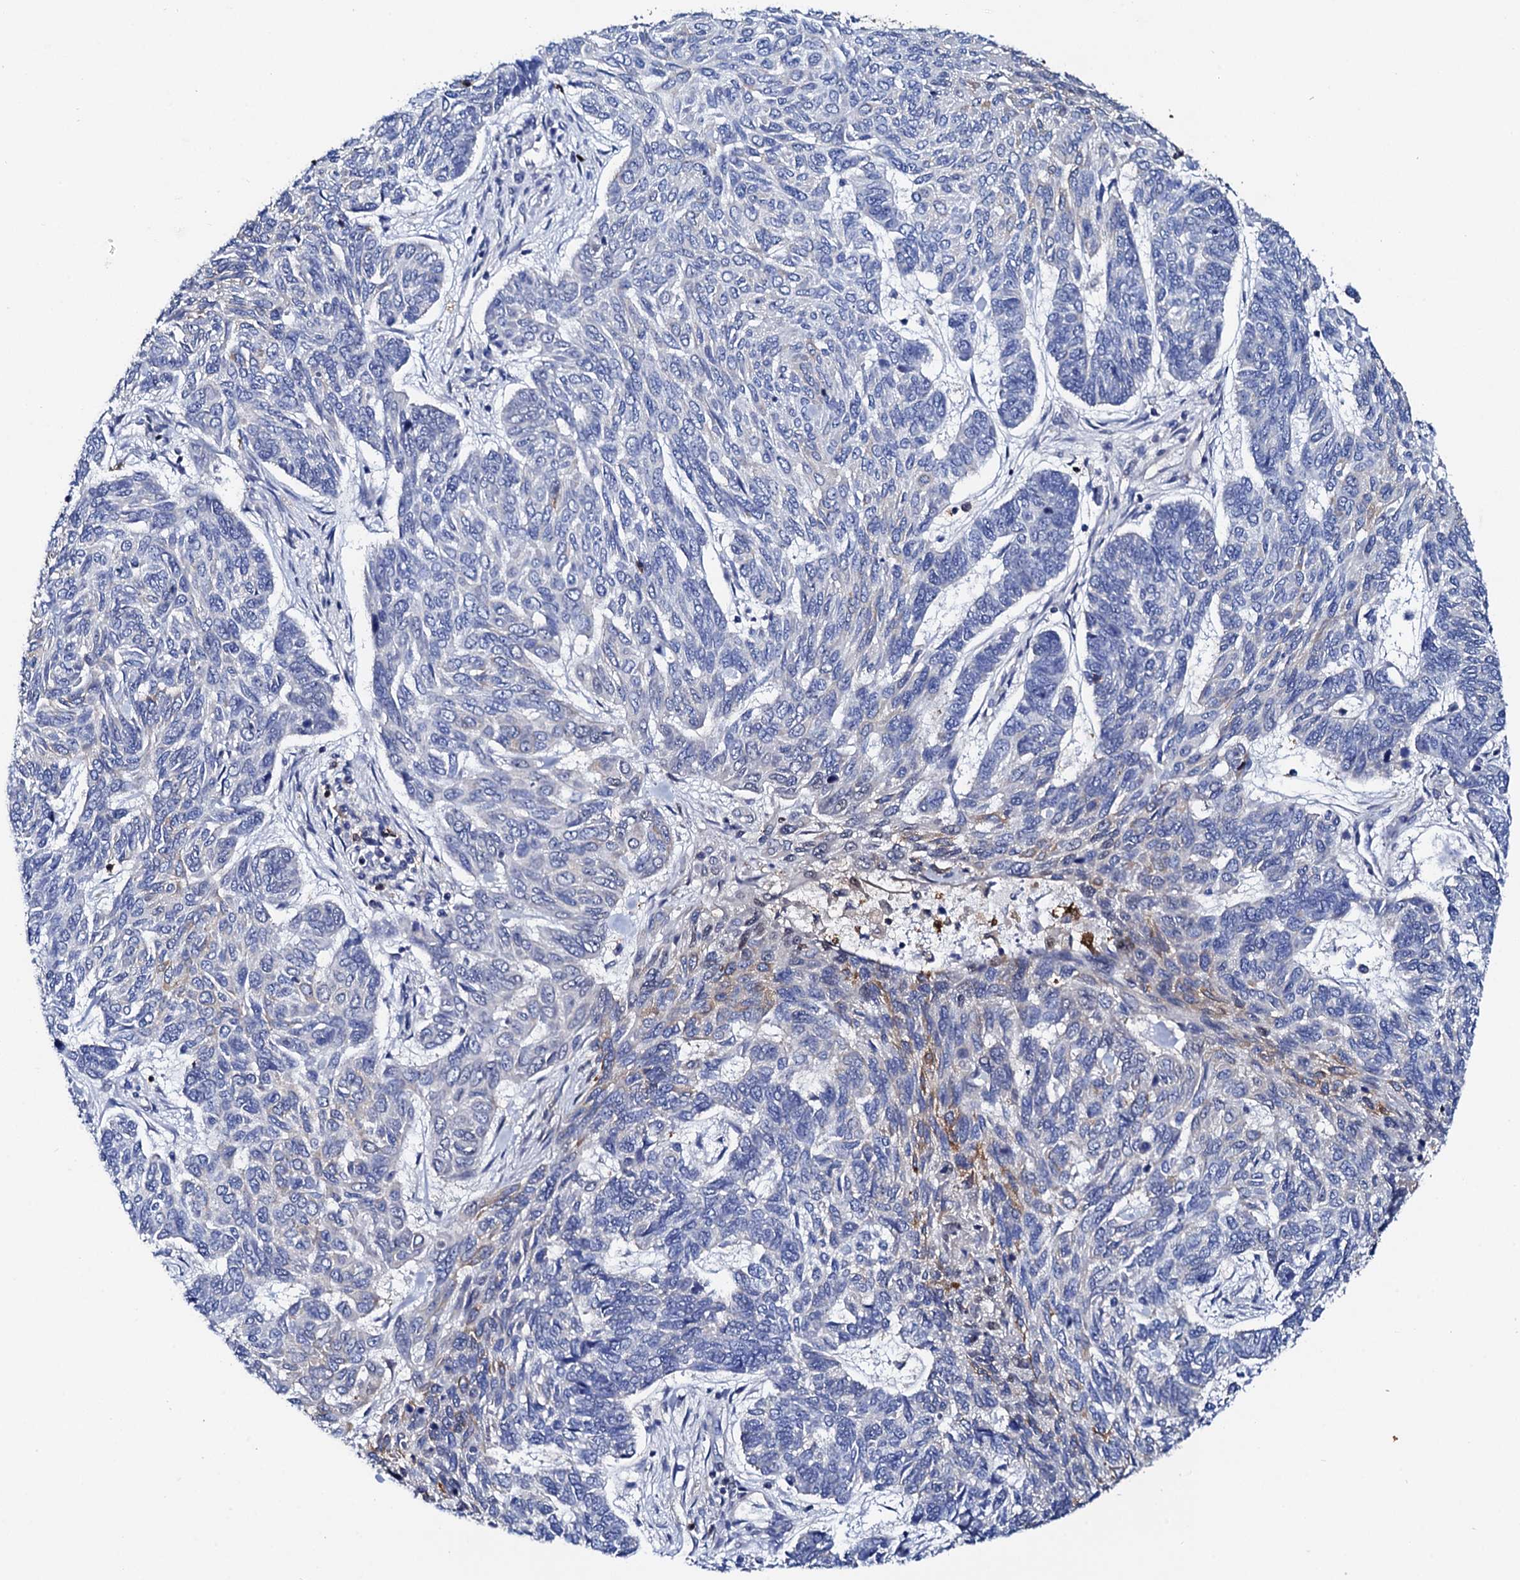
{"staining": {"intensity": "negative", "quantity": "none", "location": "none"}, "tissue": "skin cancer", "cell_type": "Tumor cells", "image_type": "cancer", "snomed": [{"axis": "morphology", "description": "Basal cell carcinoma"}, {"axis": "topography", "description": "Skin"}], "caption": "Skin basal cell carcinoma was stained to show a protein in brown. There is no significant staining in tumor cells.", "gene": "GLB1L3", "patient": {"sex": "female", "age": 65}}